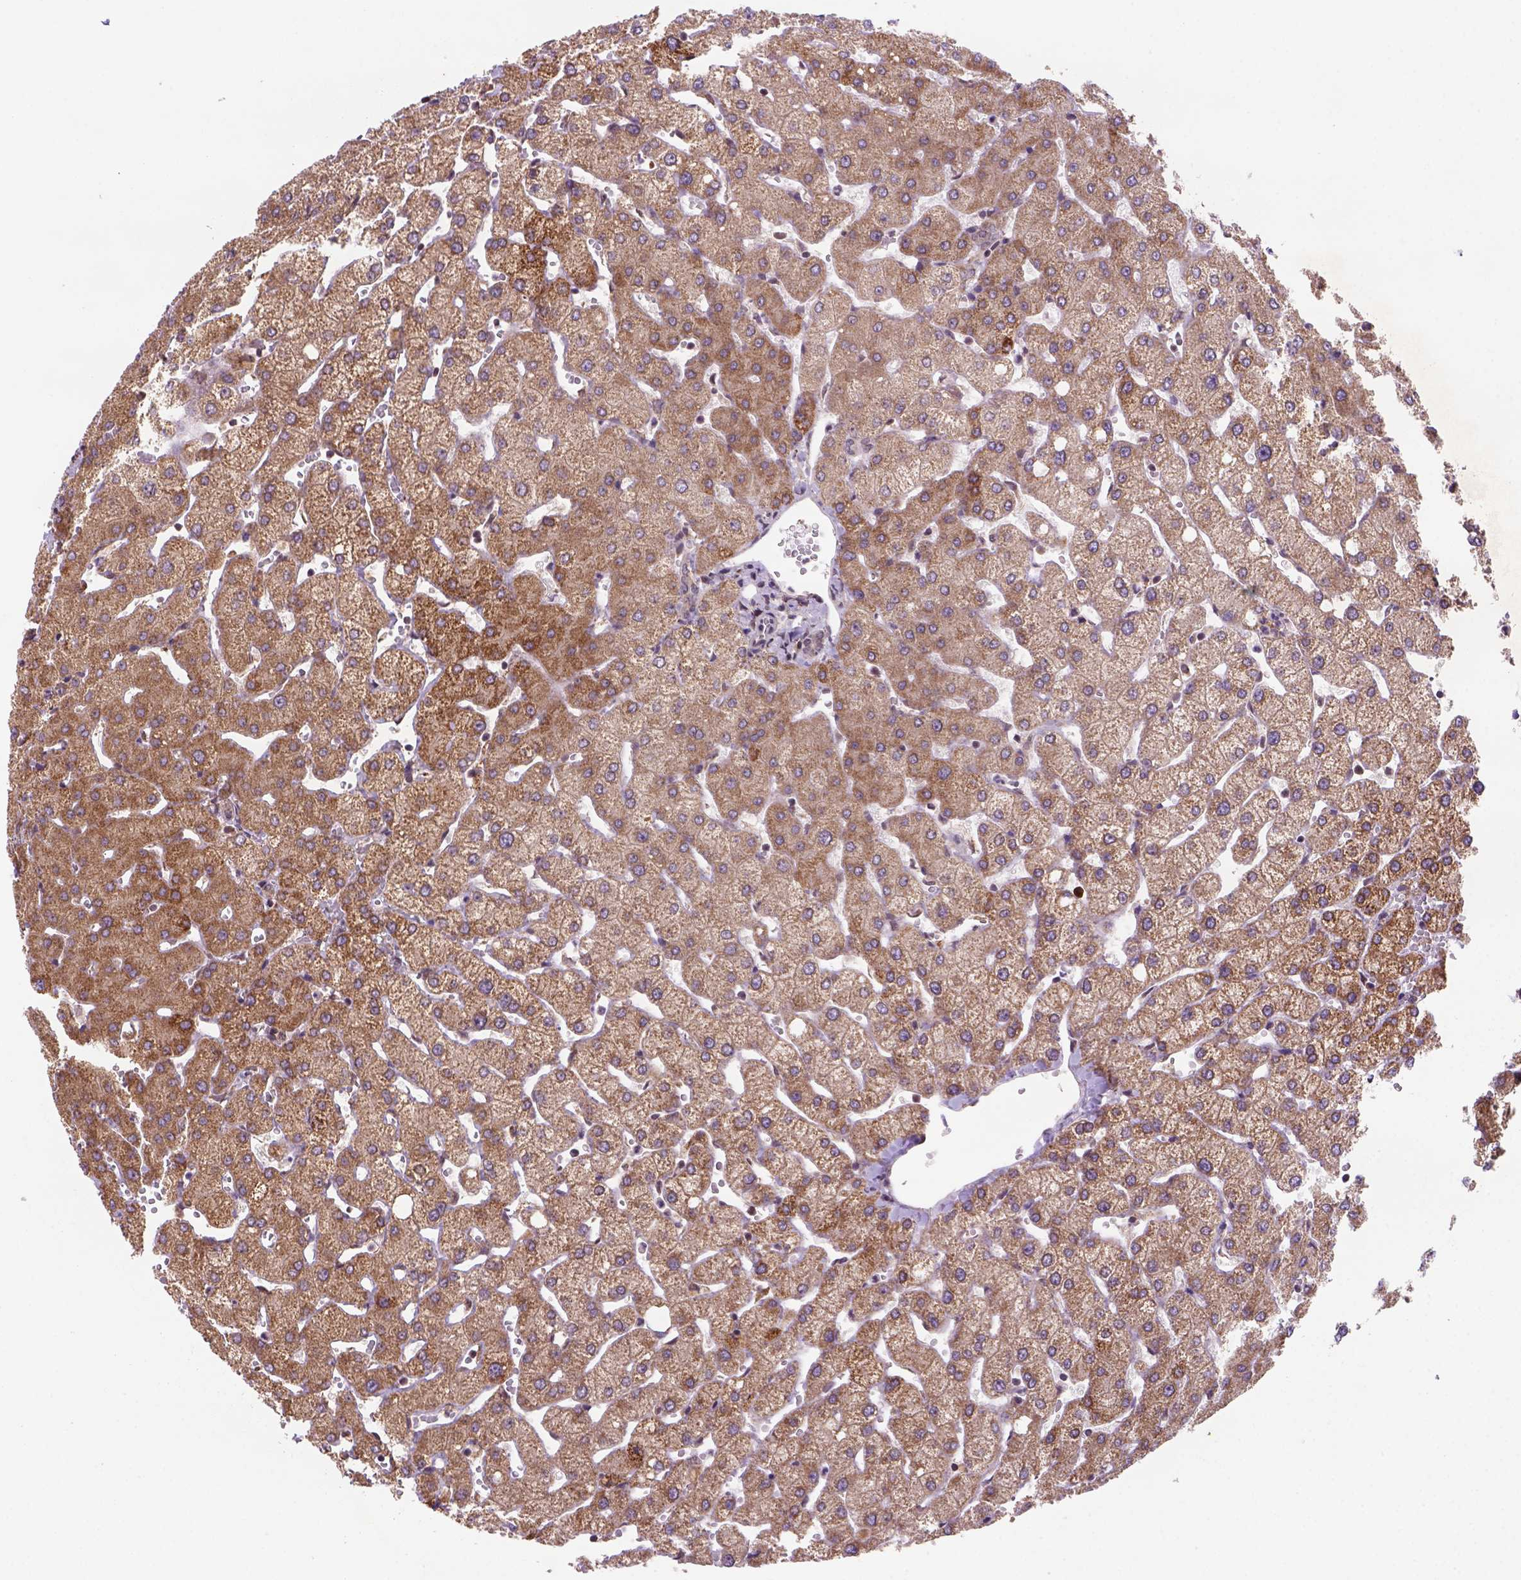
{"staining": {"intensity": "weak", "quantity": "25%-75%", "location": "cytoplasmic/membranous"}, "tissue": "liver", "cell_type": "Cholangiocytes", "image_type": "normal", "snomed": [{"axis": "morphology", "description": "Normal tissue, NOS"}, {"axis": "topography", "description": "Liver"}], "caption": "Immunohistochemical staining of unremarkable liver displays weak cytoplasmic/membranous protein expression in about 25%-75% of cholangiocytes.", "gene": "FZD7", "patient": {"sex": "female", "age": 54}}